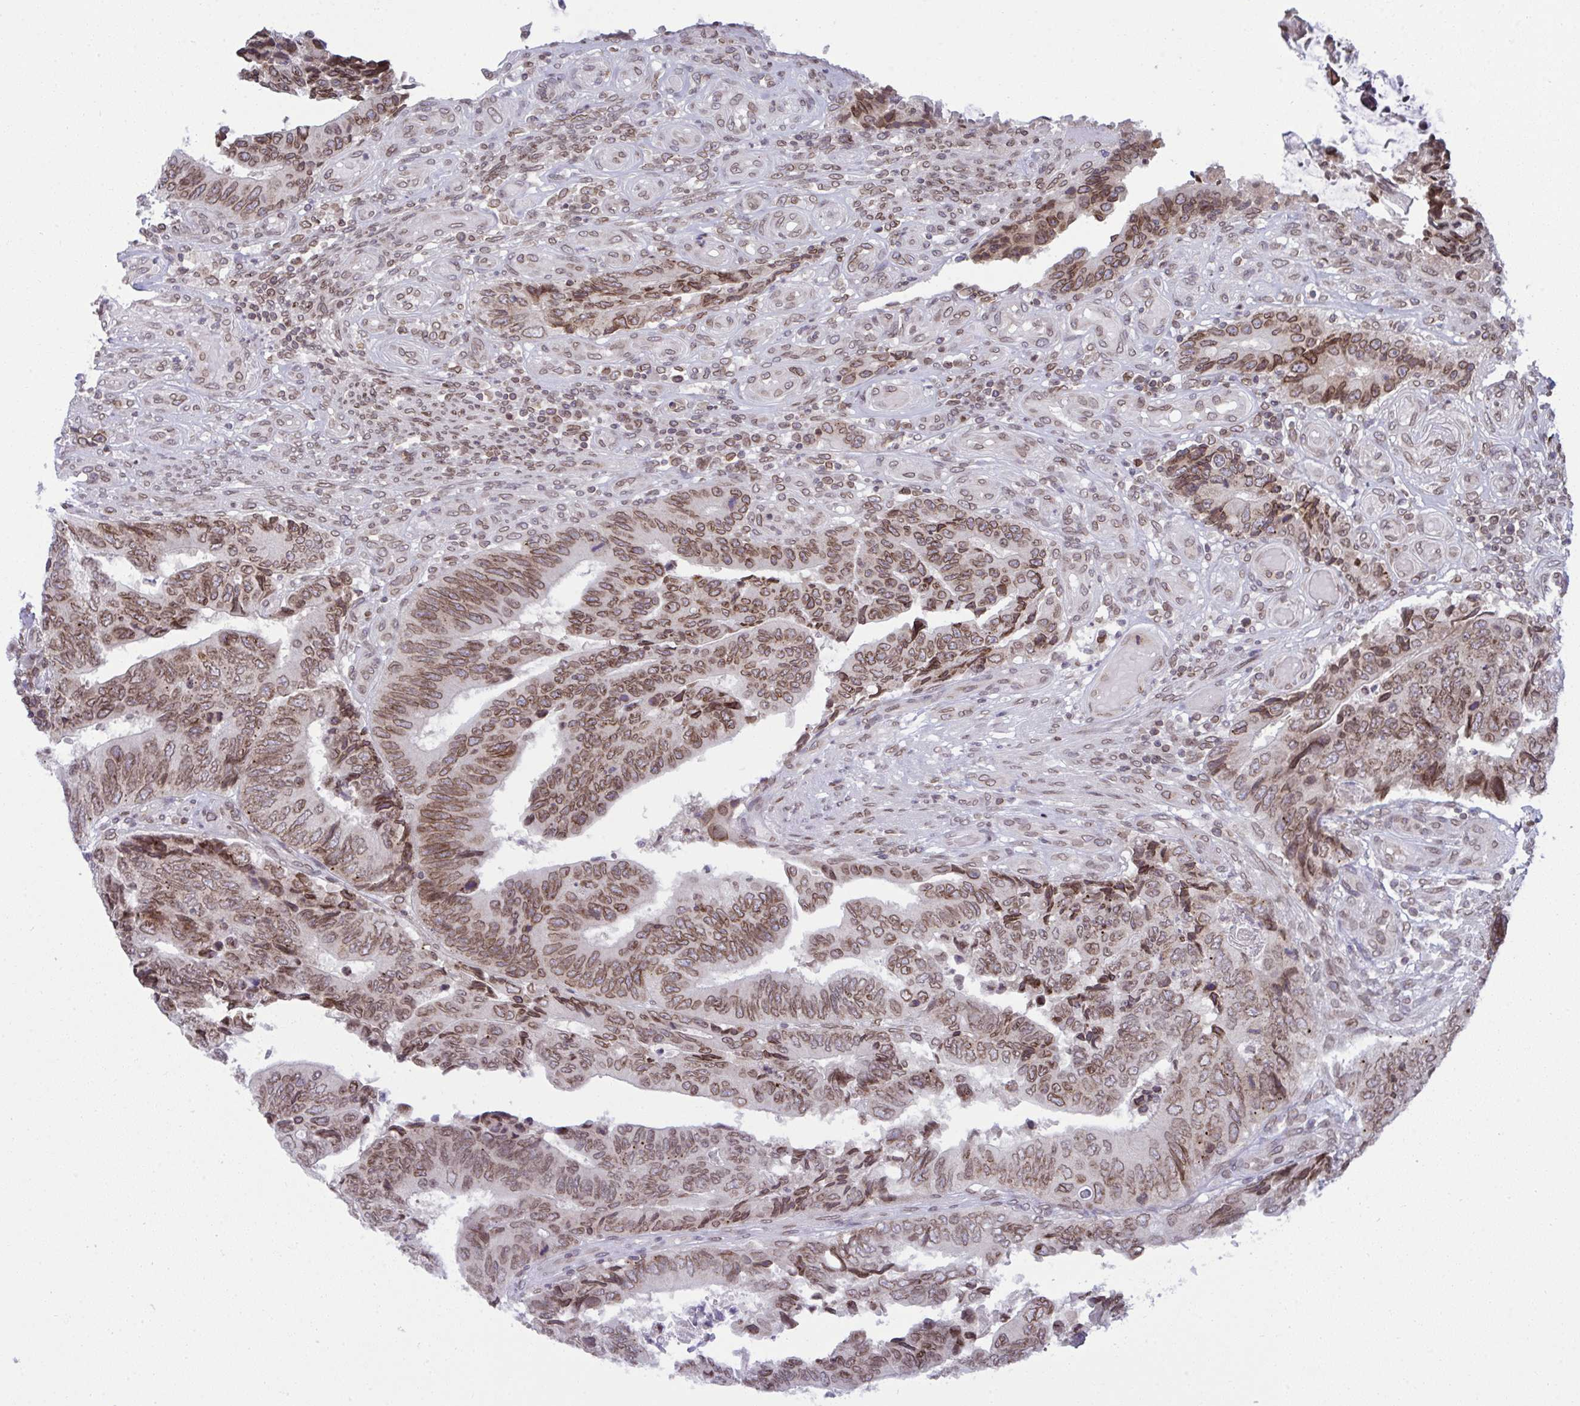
{"staining": {"intensity": "moderate", "quantity": ">75%", "location": "cytoplasmic/membranous,nuclear"}, "tissue": "colorectal cancer", "cell_type": "Tumor cells", "image_type": "cancer", "snomed": [{"axis": "morphology", "description": "Adenocarcinoma, NOS"}, {"axis": "topography", "description": "Colon"}], "caption": "Immunohistochemical staining of human adenocarcinoma (colorectal) demonstrates moderate cytoplasmic/membranous and nuclear protein positivity in approximately >75% of tumor cells.", "gene": "RANBP2", "patient": {"sex": "male", "age": 87}}